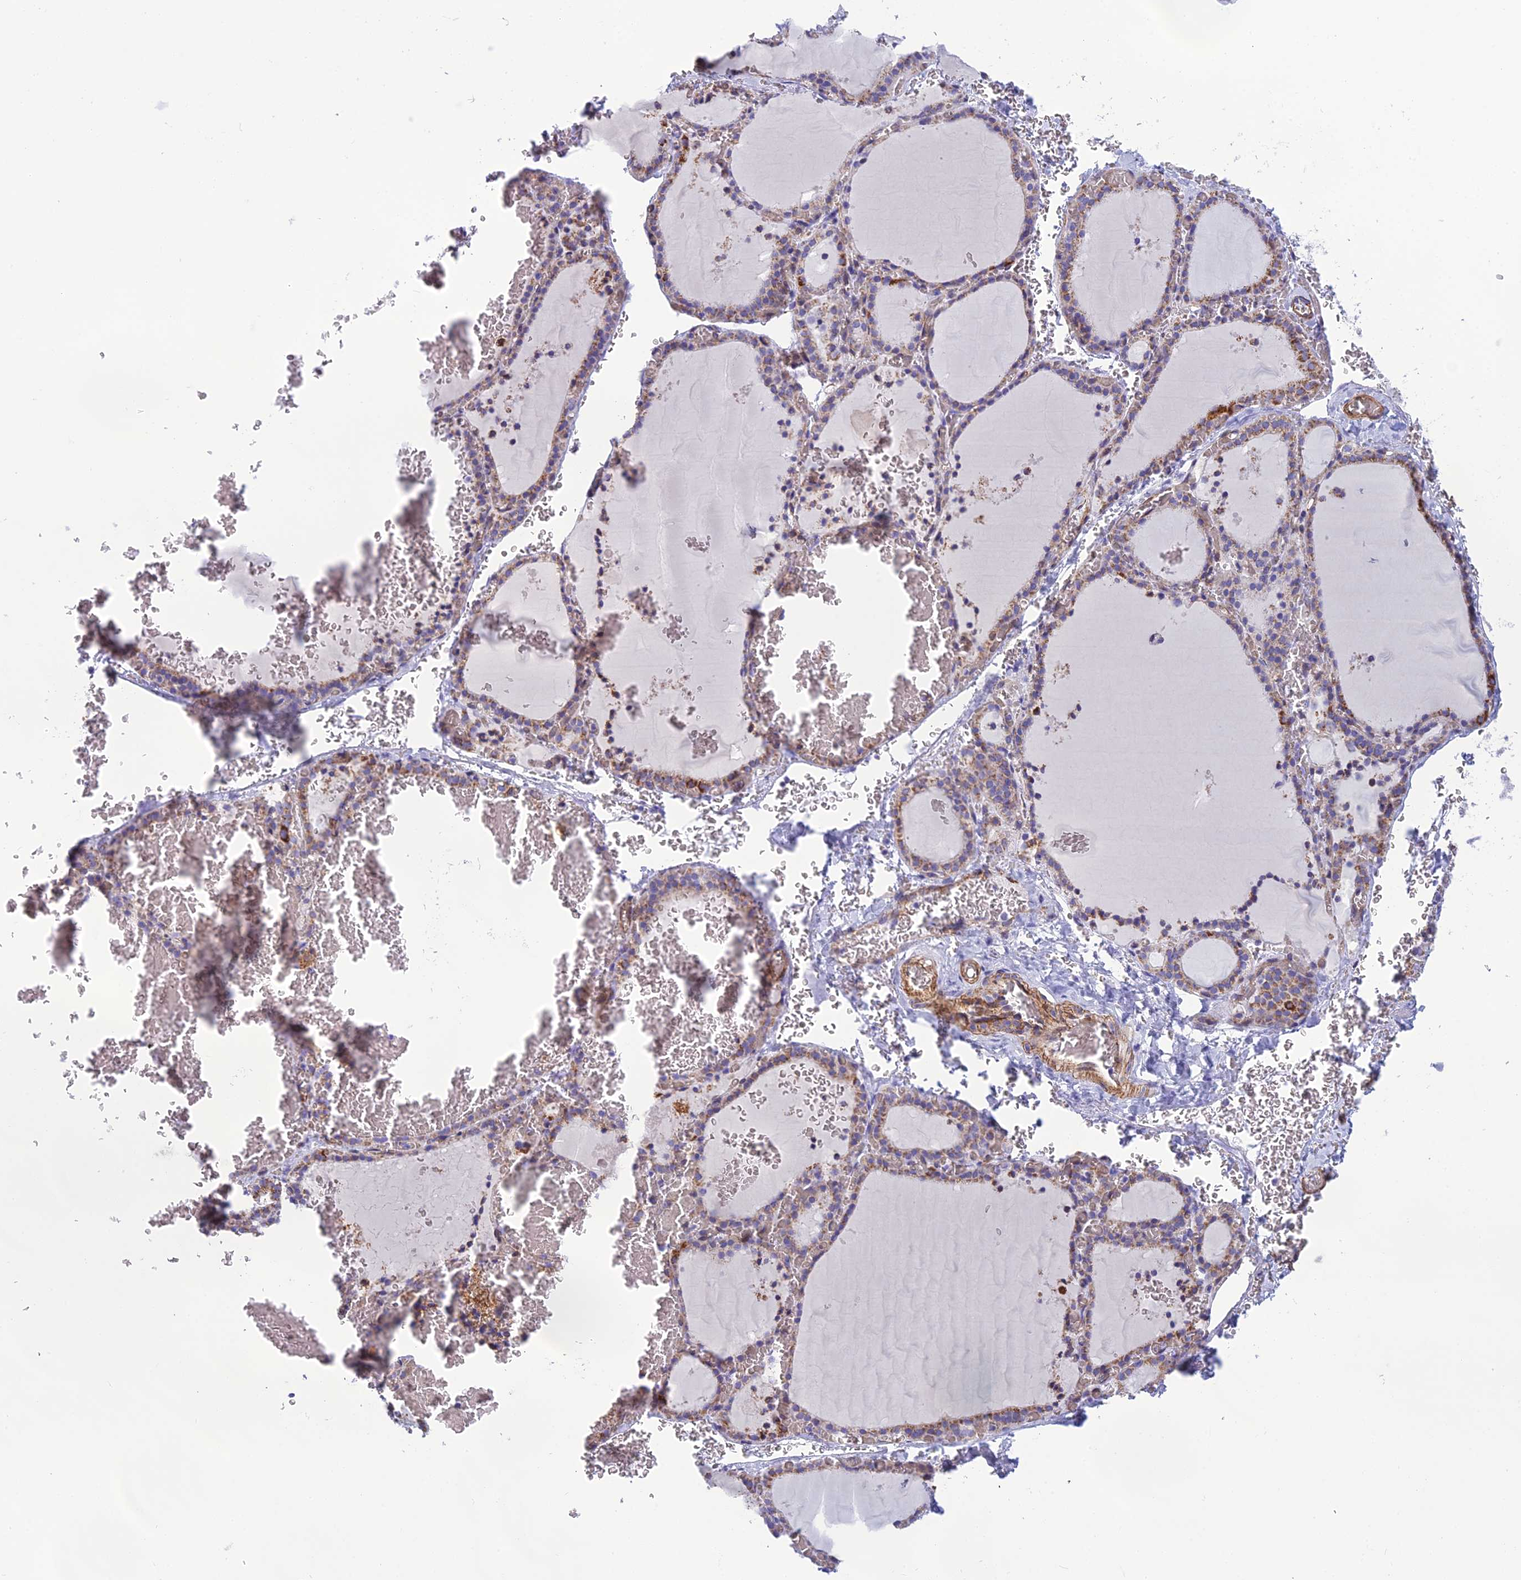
{"staining": {"intensity": "moderate", "quantity": ">75%", "location": "cytoplasmic/membranous"}, "tissue": "thyroid gland", "cell_type": "Glandular cells", "image_type": "normal", "snomed": [{"axis": "morphology", "description": "Normal tissue, NOS"}, {"axis": "topography", "description": "Thyroid gland"}], "caption": "Protein staining of unremarkable thyroid gland shows moderate cytoplasmic/membranous staining in approximately >75% of glandular cells. Nuclei are stained in blue.", "gene": "POMGNT1", "patient": {"sex": "female", "age": 39}}